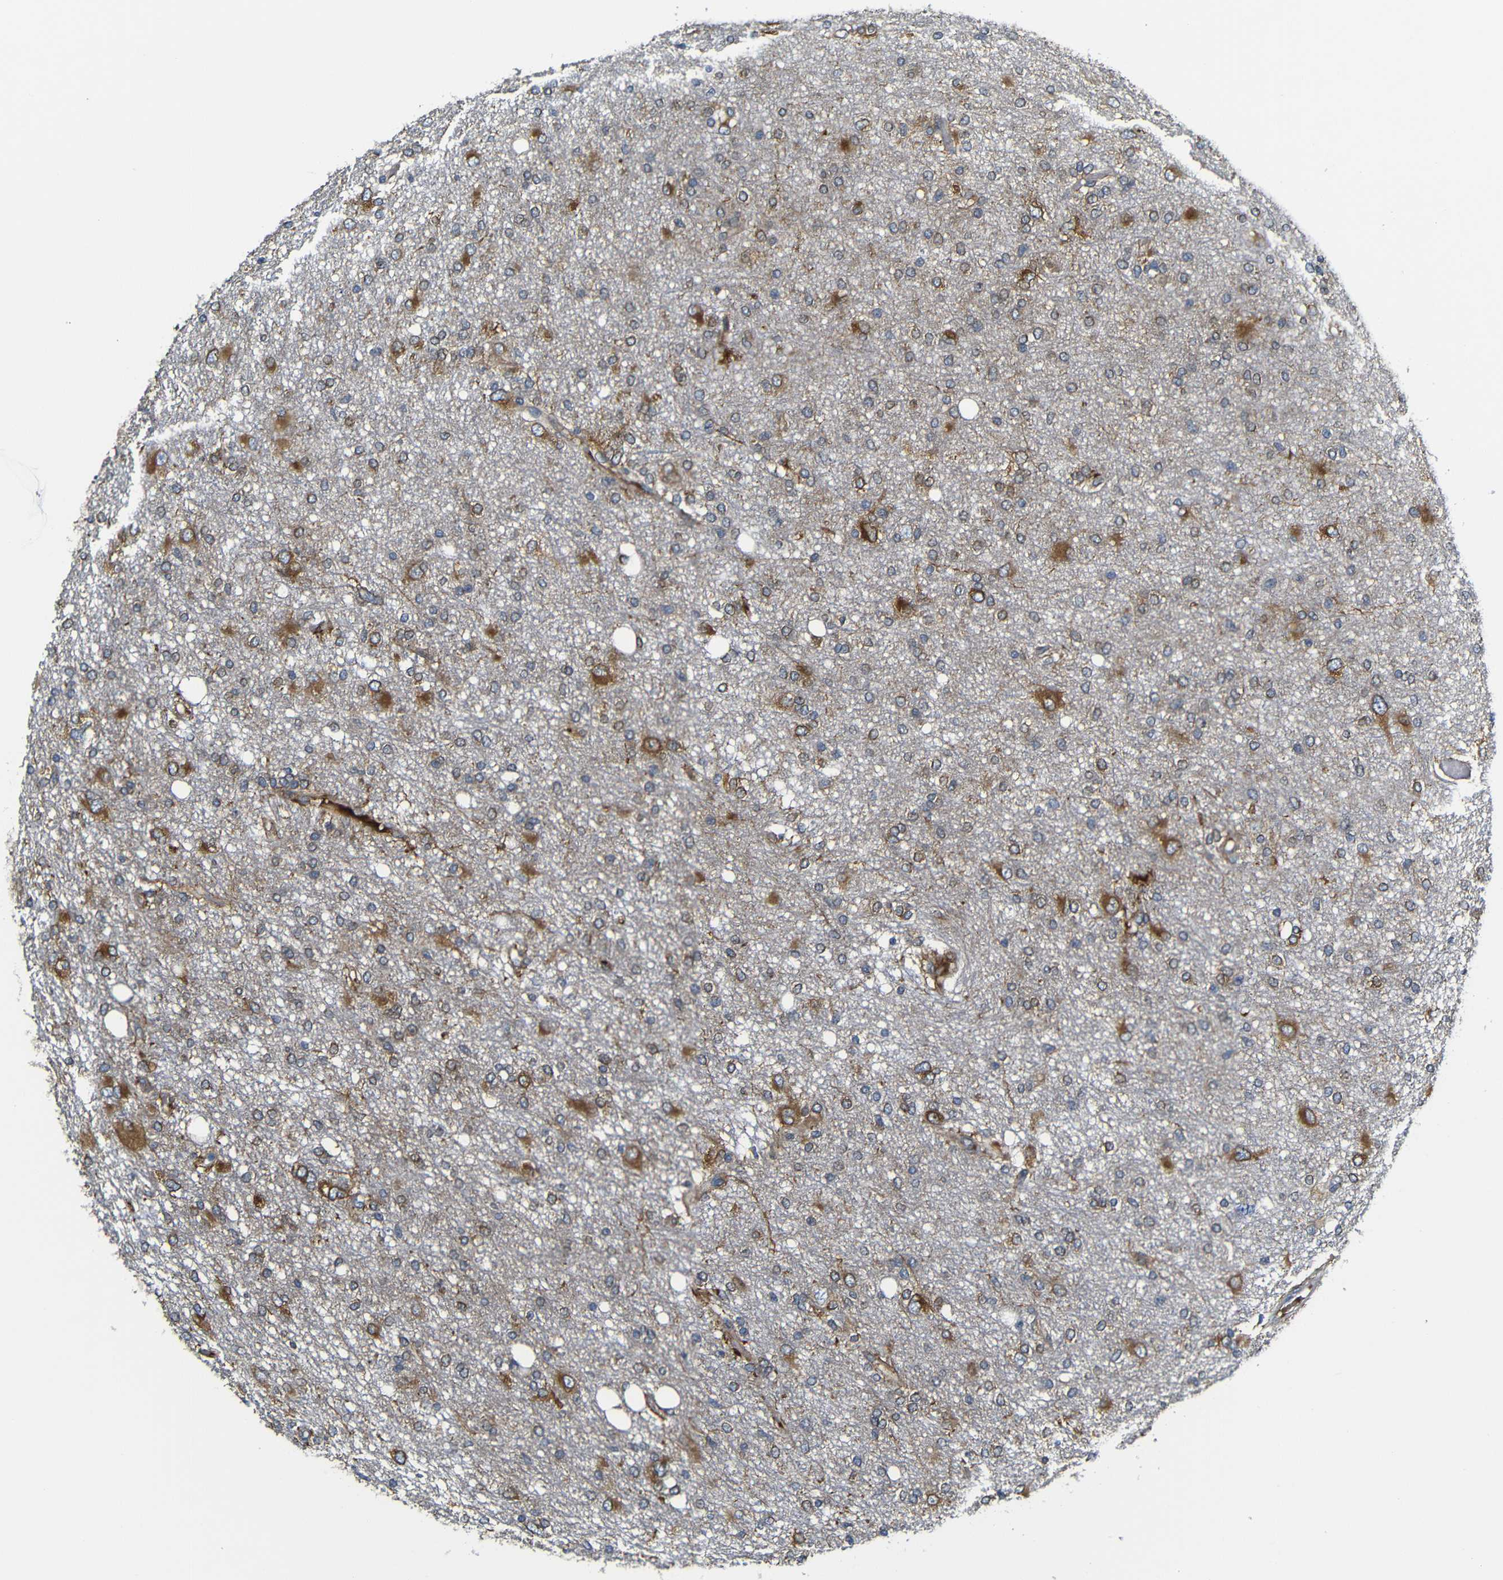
{"staining": {"intensity": "moderate", "quantity": "25%-75%", "location": "cytoplasmic/membranous"}, "tissue": "glioma", "cell_type": "Tumor cells", "image_type": "cancer", "snomed": [{"axis": "morphology", "description": "Glioma, malignant, High grade"}, {"axis": "topography", "description": "Brain"}], "caption": "Protein expression analysis of human glioma reveals moderate cytoplasmic/membranous expression in approximately 25%-75% of tumor cells.", "gene": "CLCC1", "patient": {"sex": "female", "age": 59}}